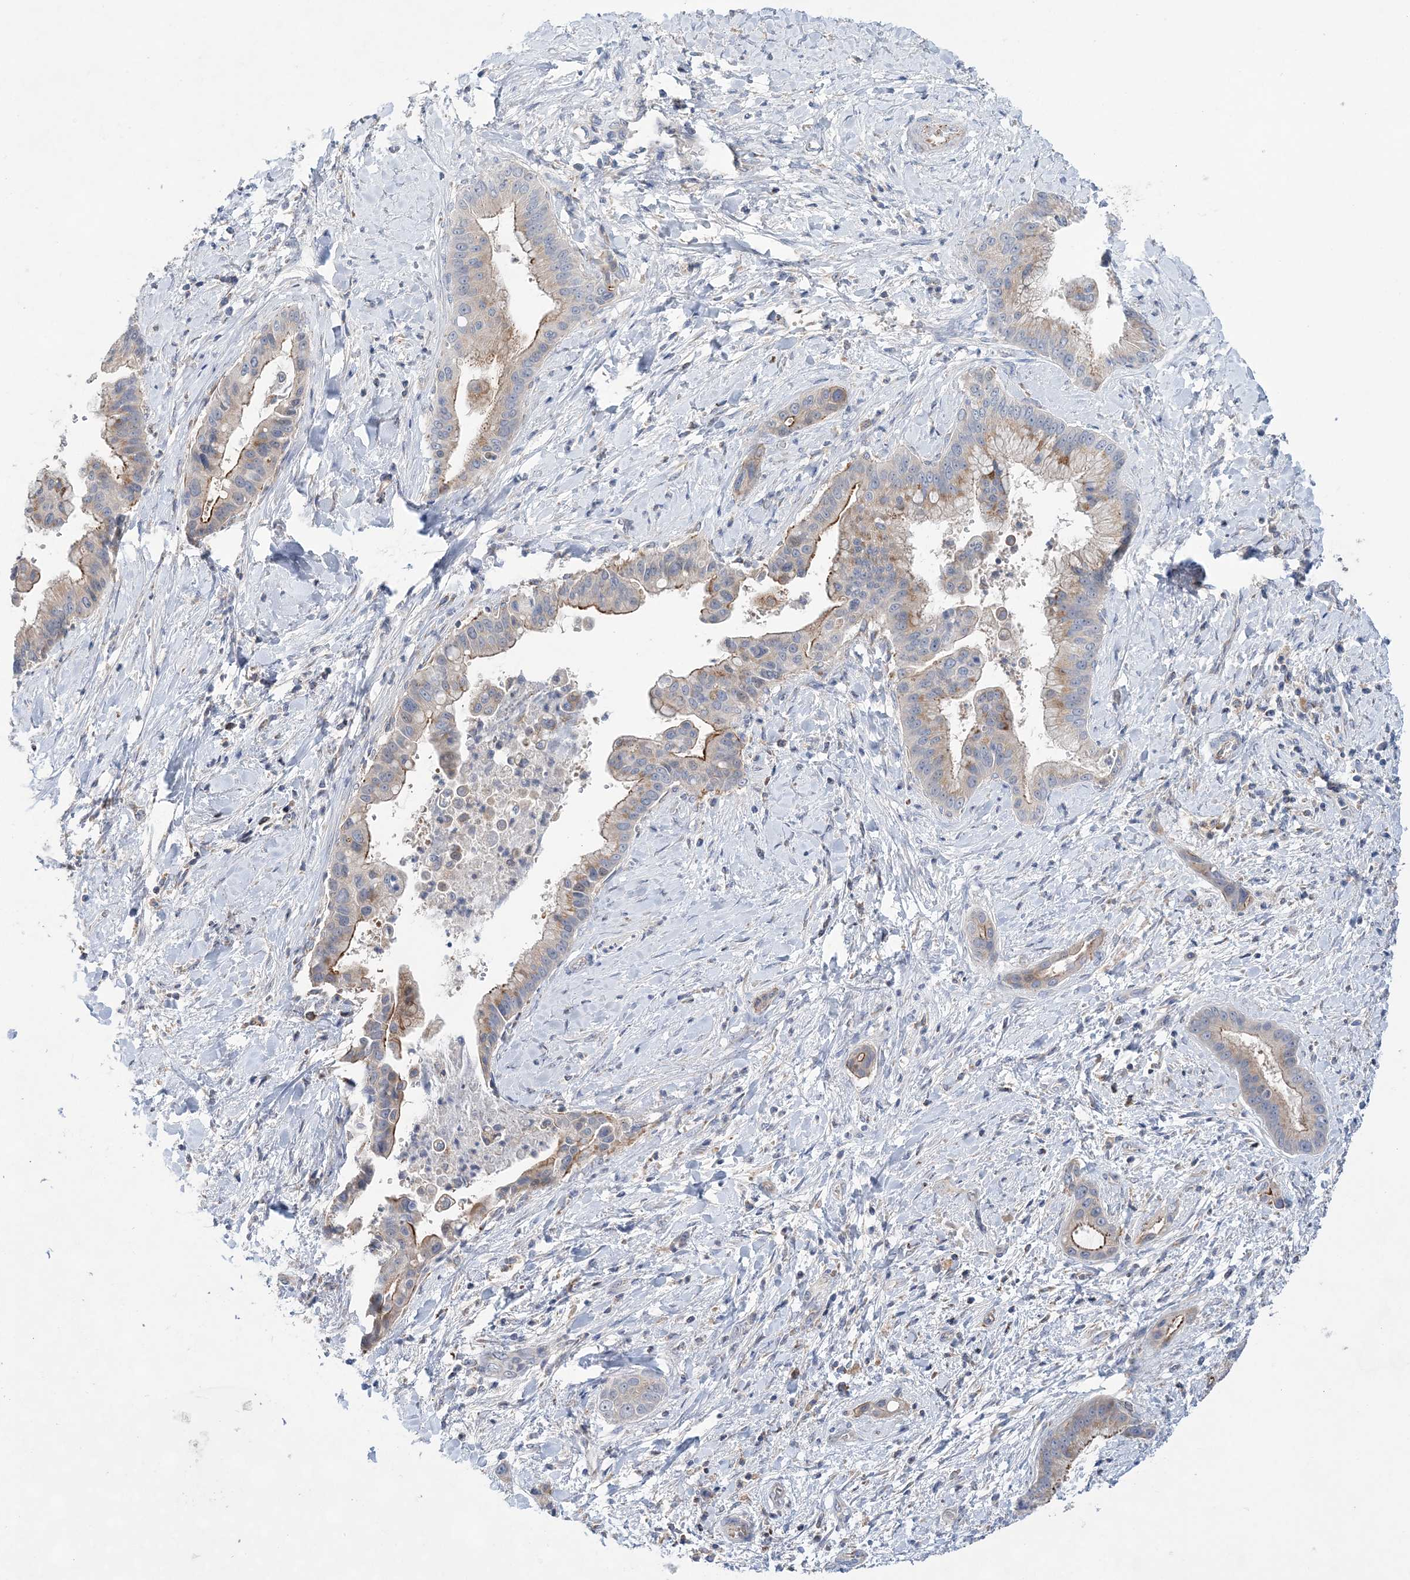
{"staining": {"intensity": "moderate", "quantity": "<25%", "location": "cytoplasmic/membranous"}, "tissue": "liver cancer", "cell_type": "Tumor cells", "image_type": "cancer", "snomed": [{"axis": "morphology", "description": "Cholangiocarcinoma"}, {"axis": "topography", "description": "Liver"}], "caption": "Liver cancer (cholangiocarcinoma) was stained to show a protein in brown. There is low levels of moderate cytoplasmic/membranous staining in about <25% of tumor cells.", "gene": "TRAPPC13", "patient": {"sex": "female", "age": 54}}